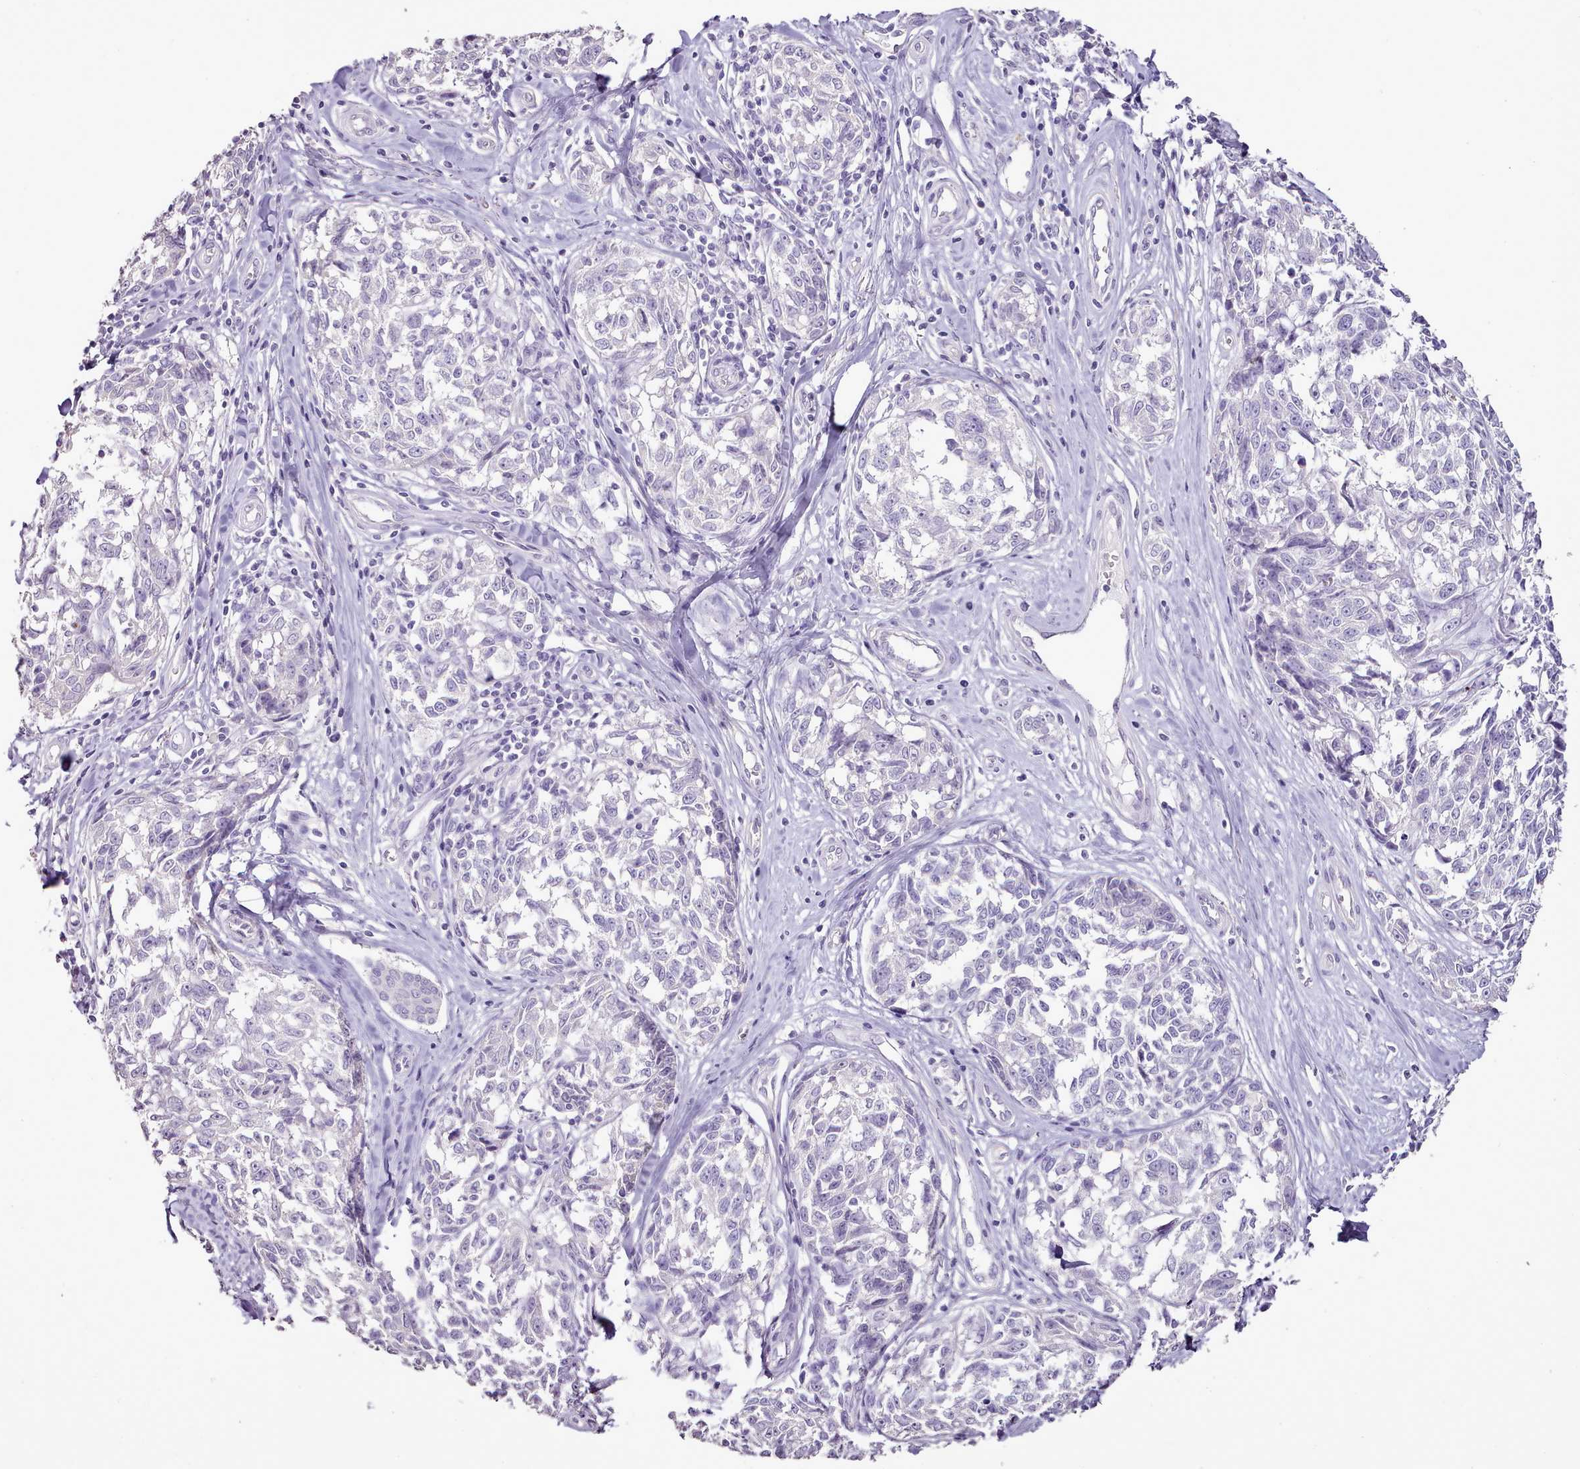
{"staining": {"intensity": "negative", "quantity": "none", "location": "none"}, "tissue": "melanoma", "cell_type": "Tumor cells", "image_type": "cancer", "snomed": [{"axis": "morphology", "description": "Normal tissue, NOS"}, {"axis": "morphology", "description": "Malignant melanoma, NOS"}, {"axis": "topography", "description": "Skin"}], "caption": "A histopathology image of human malignant melanoma is negative for staining in tumor cells.", "gene": "BLOC1S2", "patient": {"sex": "female", "age": 64}}